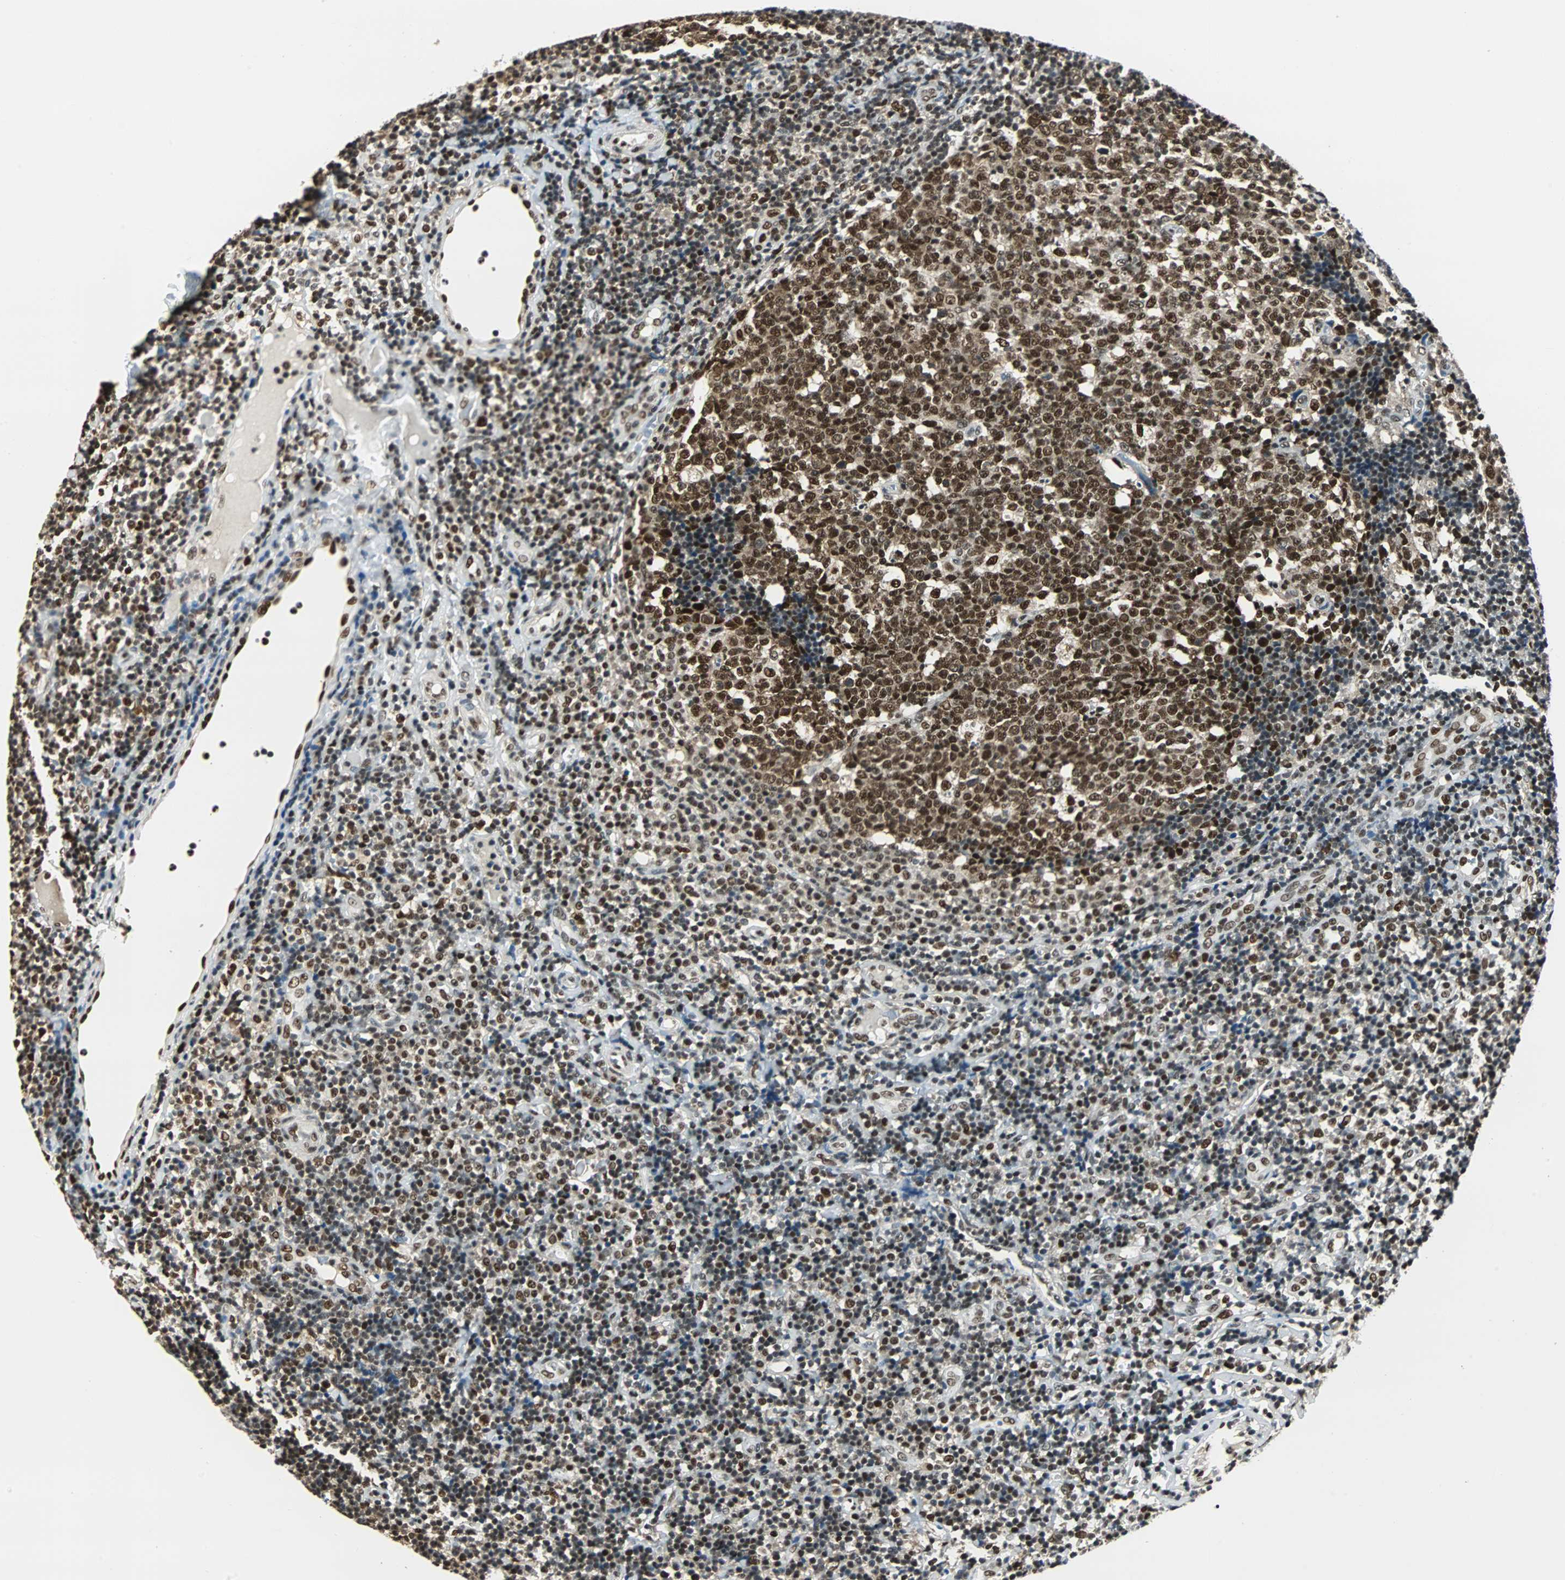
{"staining": {"intensity": "strong", "quantity": ">75%", "location": "cytoplasmic/membranous,nuclear"}, "tissue": "tonsil", "cell_type": "Germinal center cells", "image_type": "normal", "snomed": [{"axis": "morphology", "description": "Normal tissue, NOS"}, {"axis": "topography", "description": "Tonsil"}], "caption": "Germinal center cells reveal high levels of strong cytoplasmic/membranous,nuclear staining in about >75% of cells in unremarkable tonsil. The protein of interest is shown in brown color, while the nuclei are stained blue.", "gene": "XRCC4", "patient": {"sex": "female", "age": 40}}